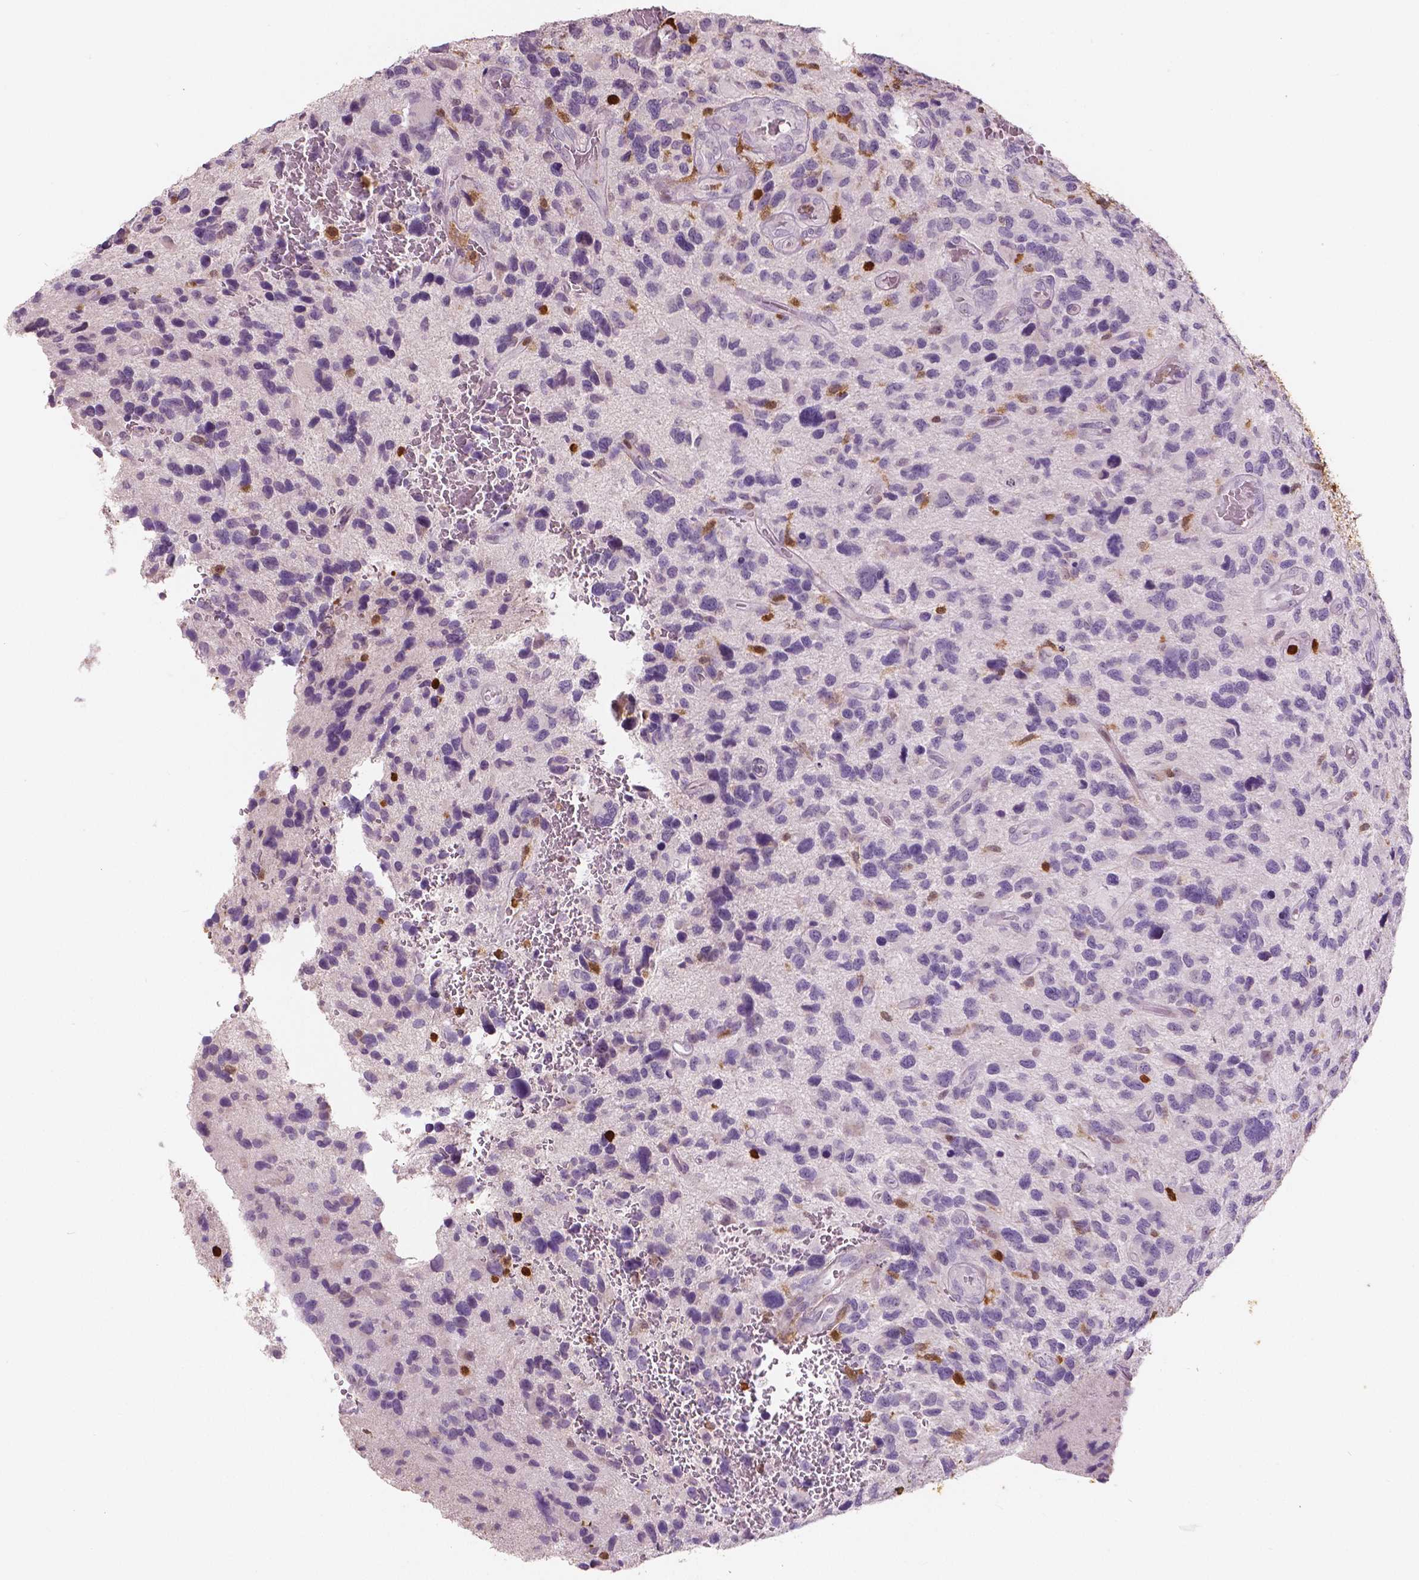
{"staining": {"intensity": "negative", "quantity": "none", "location": "none"}, "tissue": "glioma", "cell_type": "Tumor cells", "image_type": "cancer", "snomed": [{"axis": "morphology", "description": "Glioma, malignant, NOS"}, {"axis": "morphology", "description": "Glioma, malignant, High grade"}, {"axis": "topography", "description": "Brain"}], "caption": "An immunohistochemistry micrograph of malignant glioma is shown. There is no staining in tumor cells of malignant glioma.", "gene": "S100A4", "patient": {"sex": "female", "age": 71}}